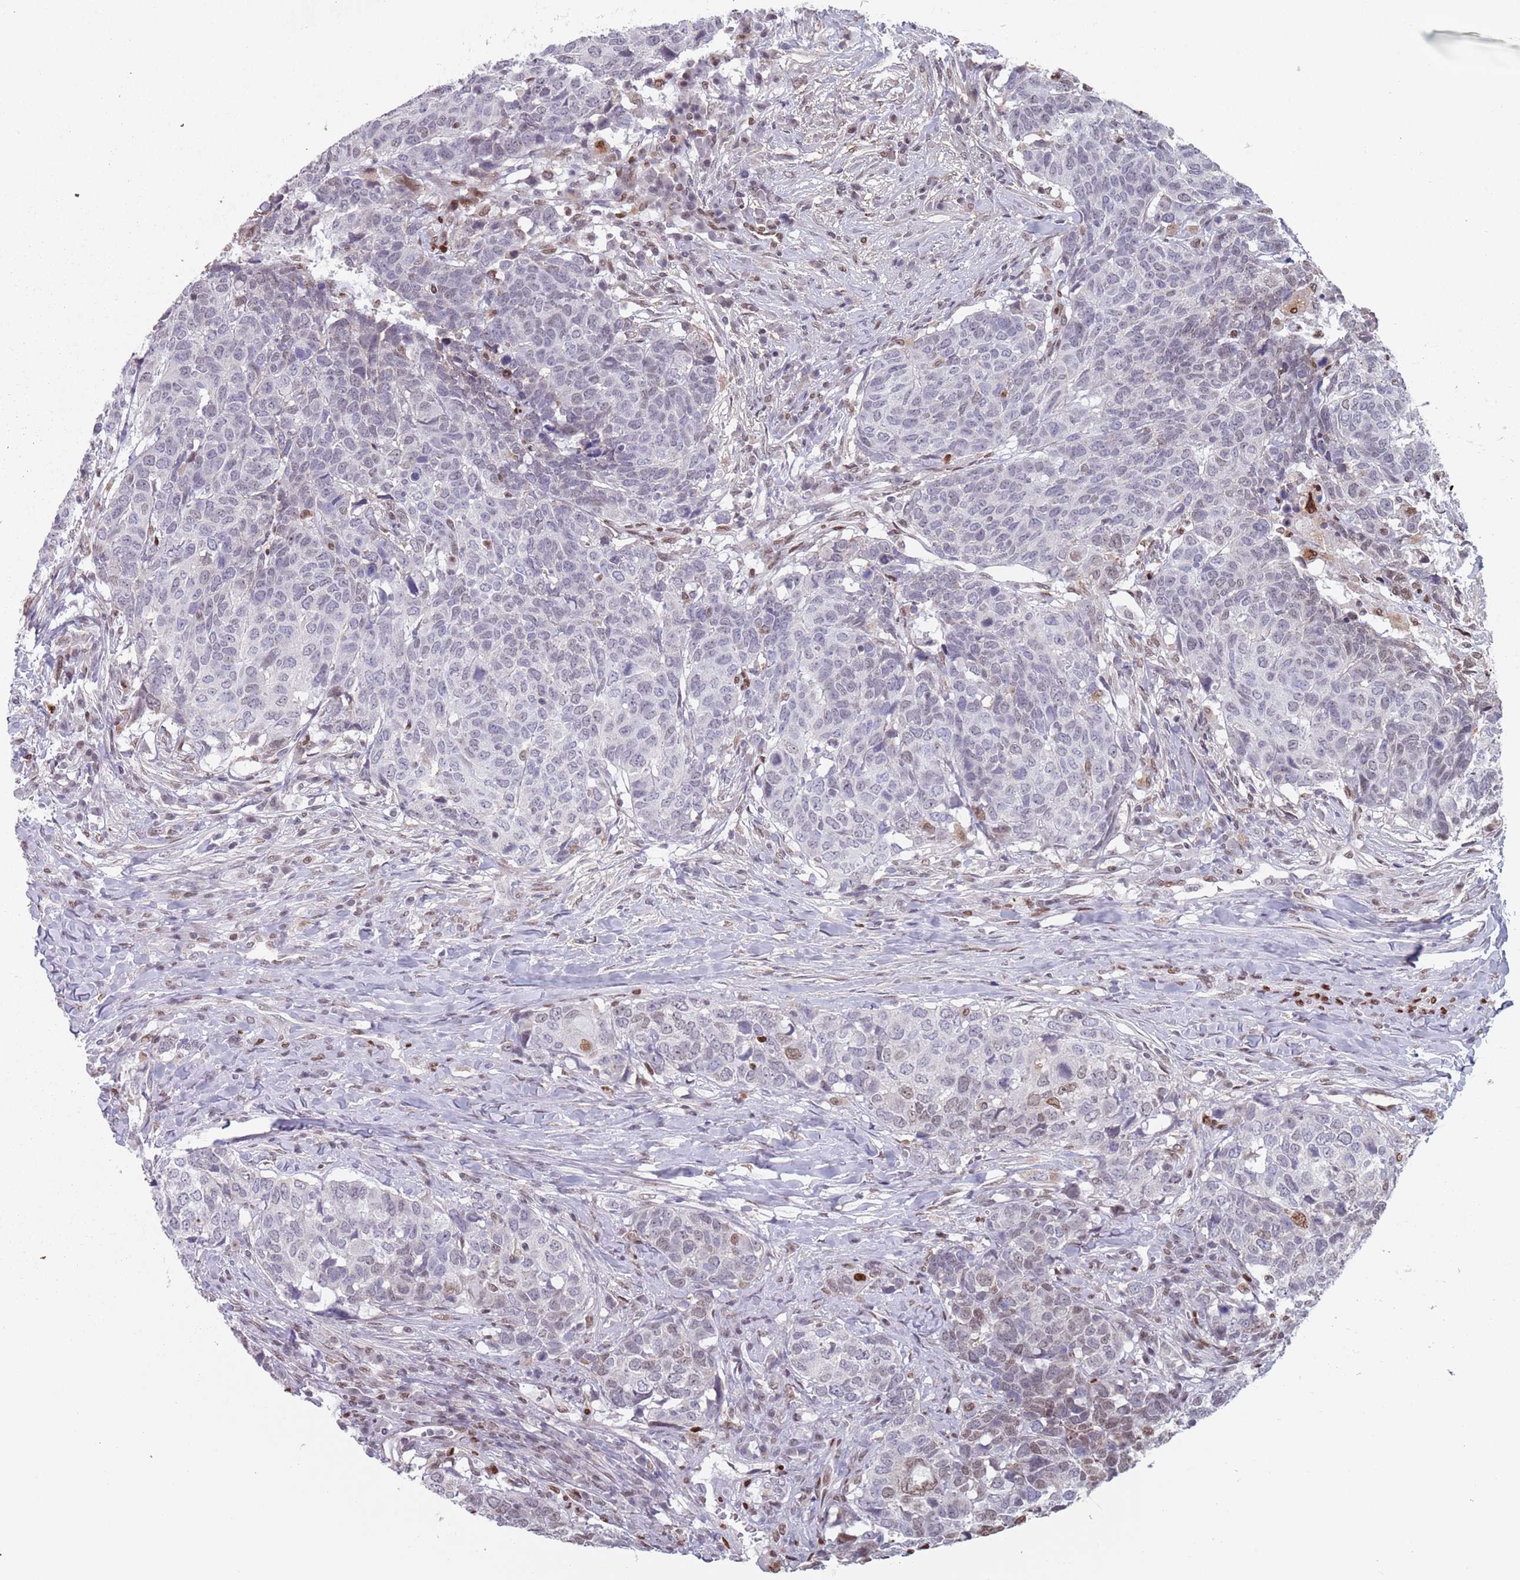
{"staining": {"intensity": "moderate", "quantity": "<25%", "location": "nuclear"}, "tissue": "head and neck cancer", "cell_type": "Tumor cells", "image_type": "cancer", "snomed": [{"axis": "morphology", "description": "Normal tissue, NOS"}, {"axis": "morphology", "description": "Squamous cell carcinoma, NOS"}, {"axis": "topography", "description": "Skeletal muscle"}, {"axis": "topography", "description": "Vascular tissue"}, {"axis": "topography", "description": "Peripheral nerve tissue"}, {"axis": "topography", "description": "Head-Neck"}], "caption": "Protein expression analysis of head and neck squamous cell carcinoma reveals moderate nuclear positivity in about <25% of tumor cells.", "gene": "MFSD12", "patient": {"sex": "male", "age": 66}}